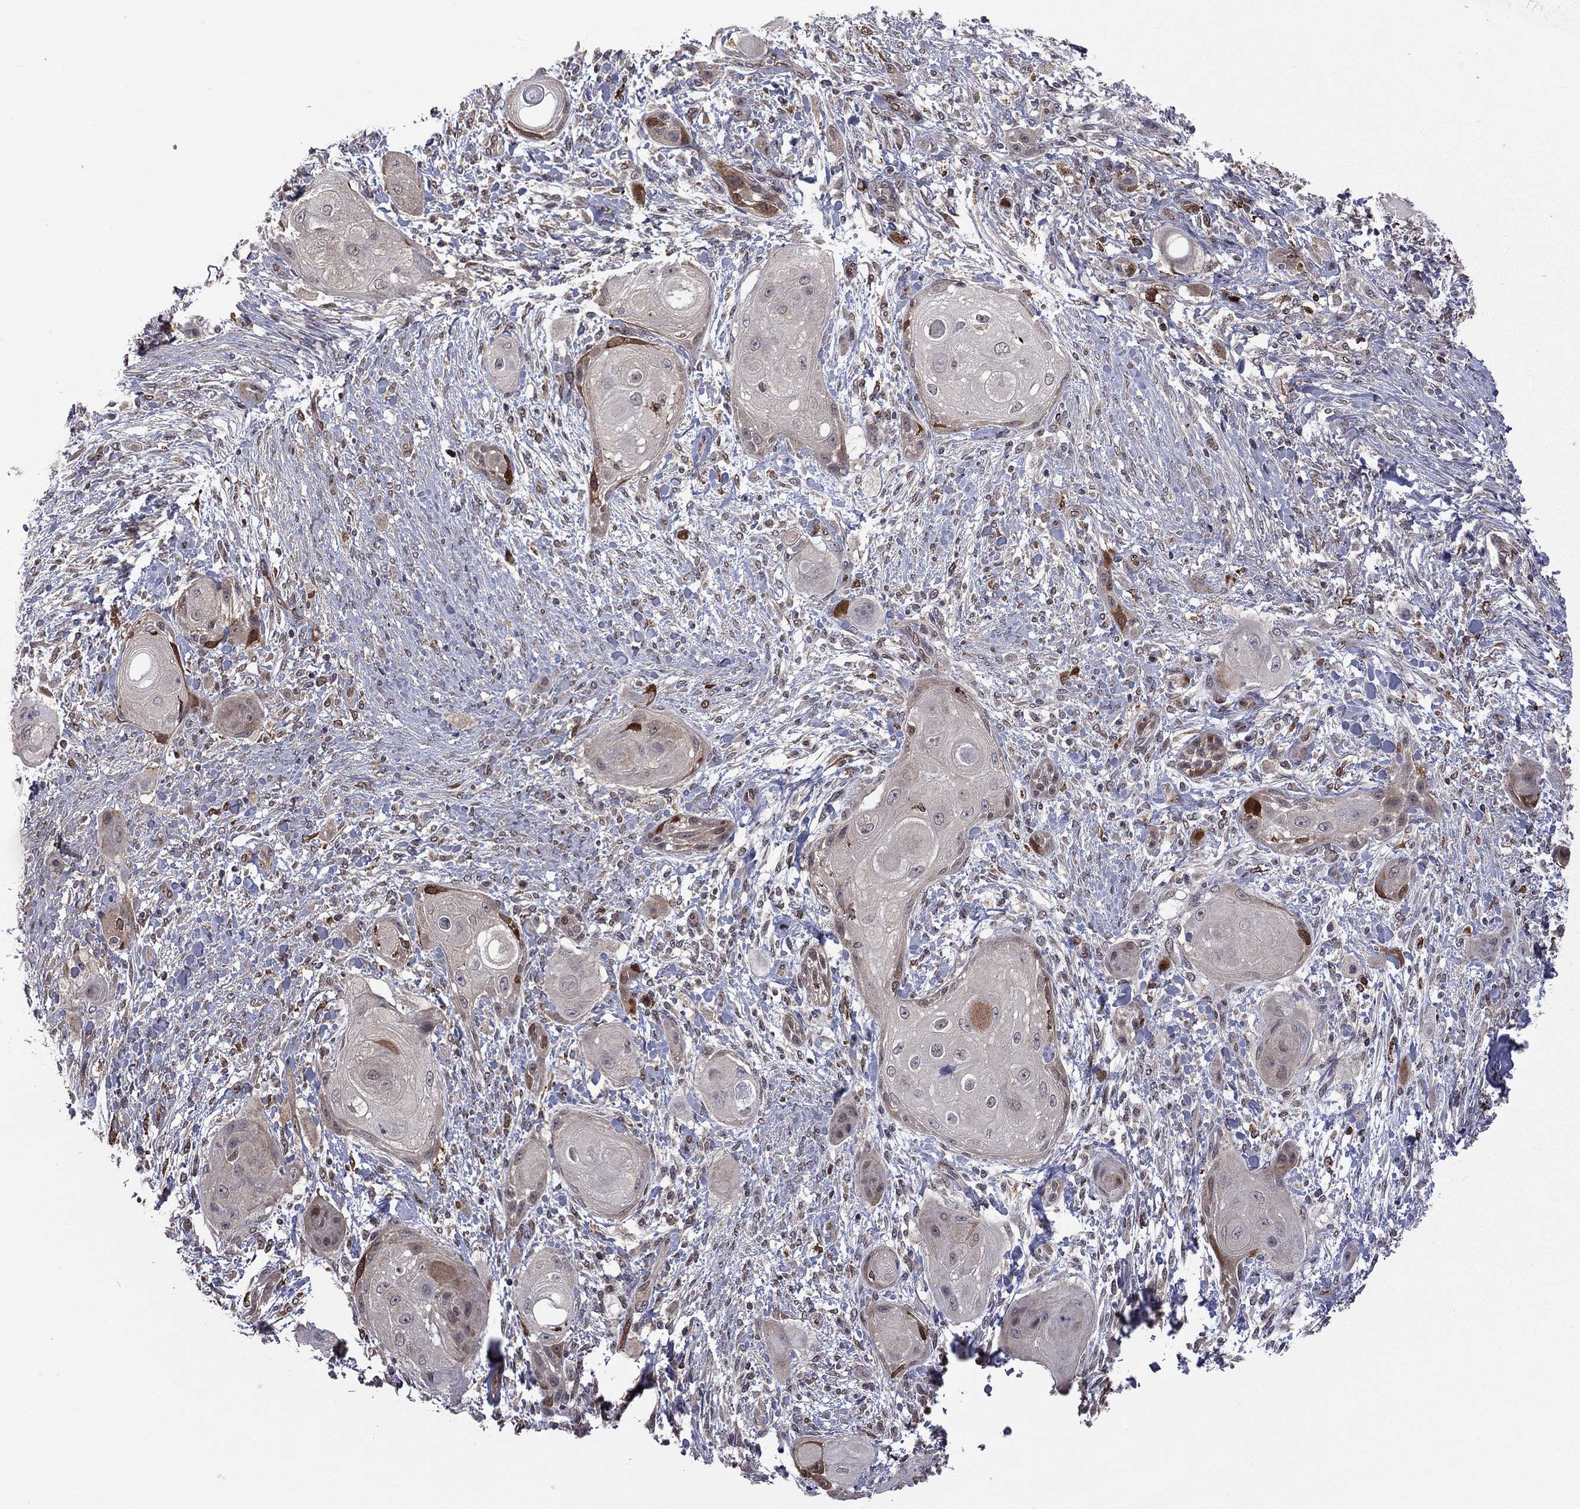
{"staining": {"intensity": "strong", "quantity": "<25%", "location": "cytoplasmic/membranous"}, "tissue": "skin cancer", "cell_type": "Tumor cells", "image_type": "cancer", "snomed": [{"axis": "morphology", "description": "Squamous cell carcinoma, NOS"}, {"axis": "topography", "description": "Skin"}], "caption": "Immunohistochemical staining of skin cancer exhibits medium levels of strong cytoplasmic/membranous protein expression in about <25% of tumor cells. (brown staining indicates protein expression, while blue staining denotes nuclei).", "gene": "GPAA1", "patient": {"sex": "male", "age": 62}}